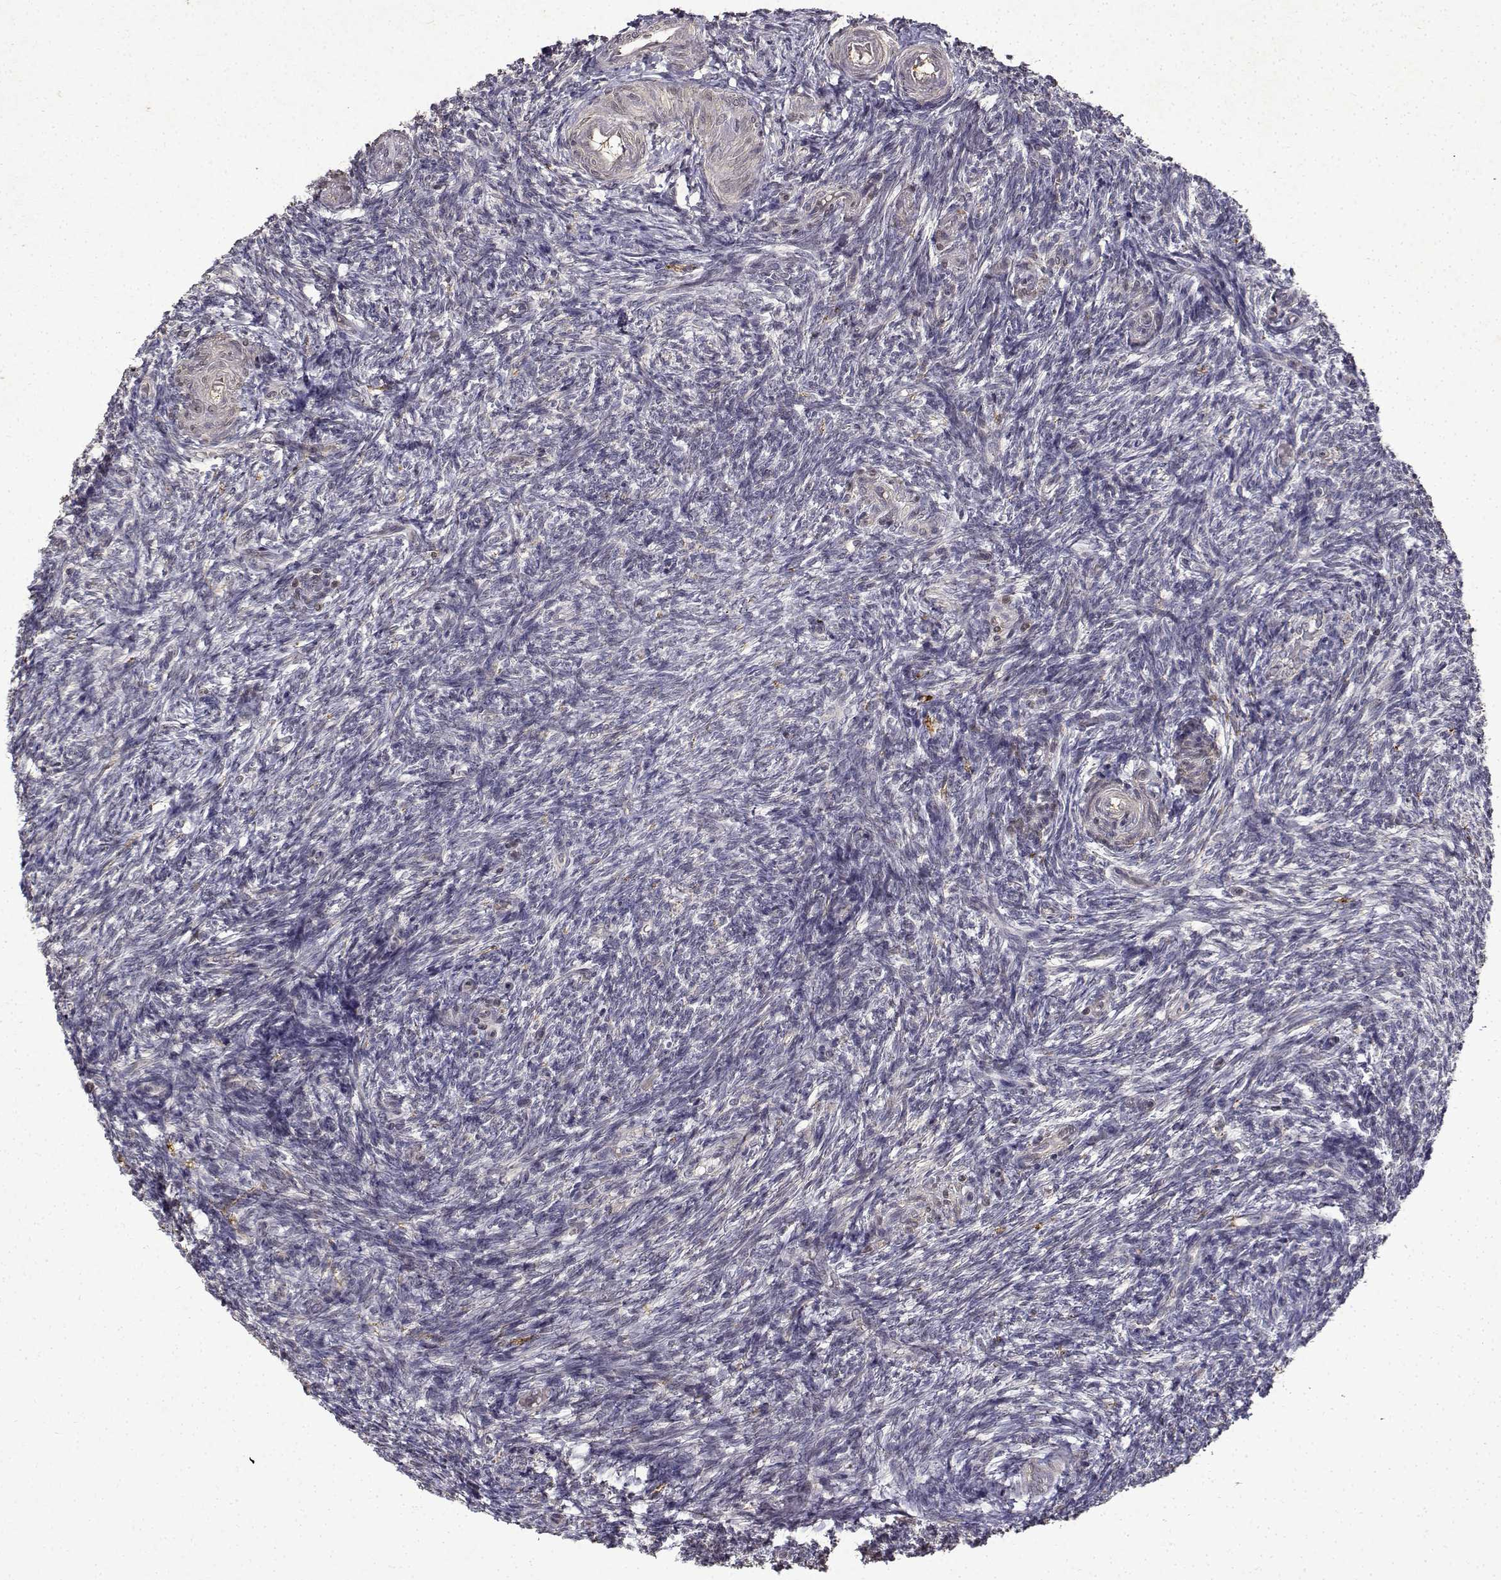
{"staining": {"intensity": "weak", "quantity": "25%-75%", "location": "cytoplasmic/membranous"}, "tissue": "ovary", "cell_type": "Follicle cells", "image_type": "normal", "snomed": [{"axis": "morphology", "description": "Normal tissue, NOS"}, {"axis": "topography", "description": "Ovary"}], "caption": "DAB (3,3'-diaminobenzidine) immunohistochemical staining of benign human ovary shows weak cytoplasmic/membranous protein expression in about 25%-75% of follicle cells.", "gene": "BDNF", "patient": {"sex": "female", "age": 39}}